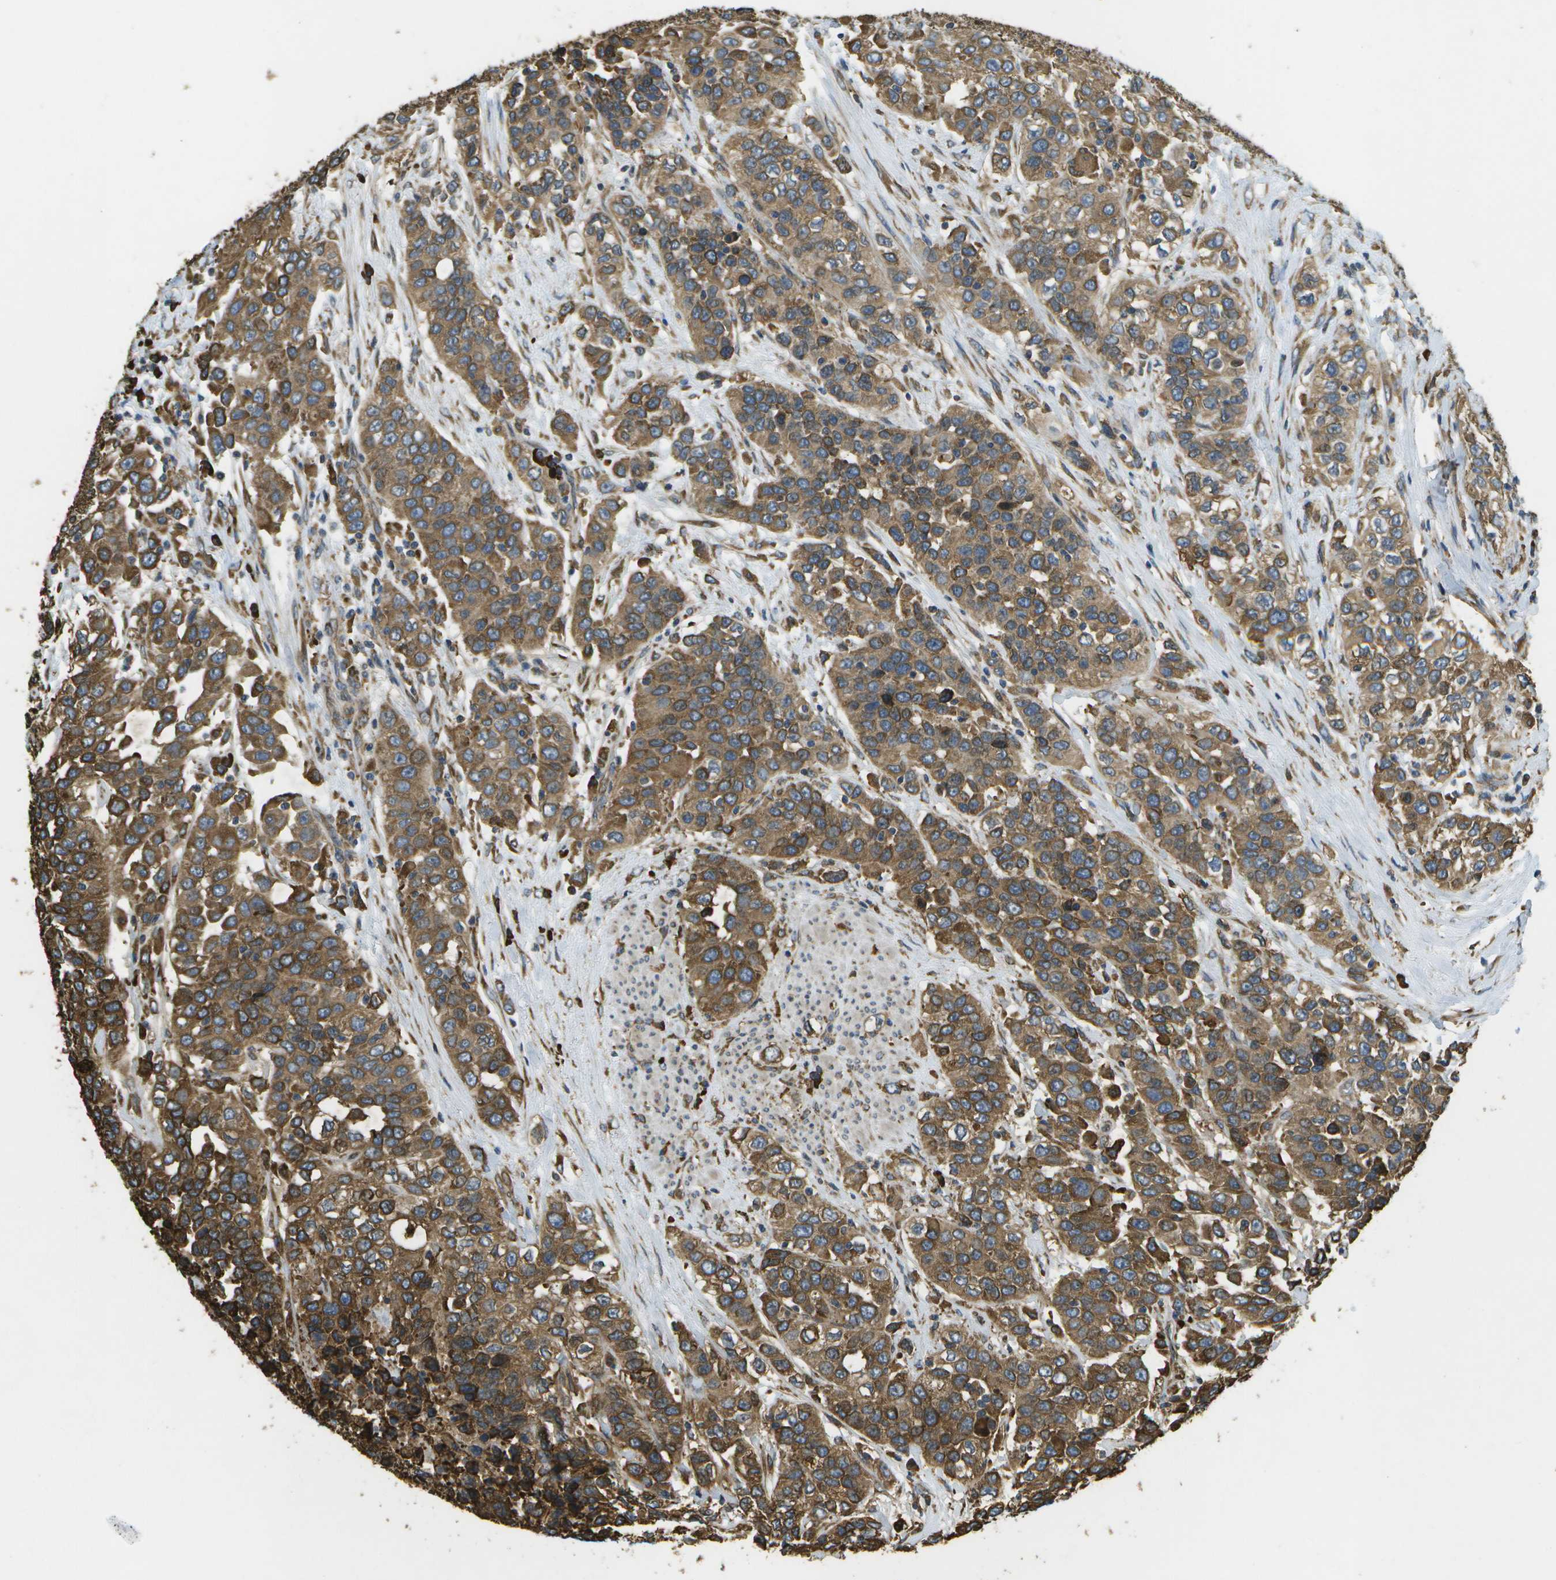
{"staining": {"intensity": "strong", "quantity": ">75%", "location": "cytoplasmic/membranous"}, "tissue": "urothelial cancer", "cell_type": "Tumor cells", "image_type": "cancer", "snomed": [{"axis": "morphology", "description": "Urothelial carcinoma, High grade"}, {"axis": "topography", "description": "Urinary bladder"}], "caption": "This photomicrograph shows immunohistochemistry staining of urothelial cancer, with high strong cytoplasmic/membranous staining in about >75% of tumor cells.", "gene": "PDIA4", "patient": {"sex": "female", "age": 80}}